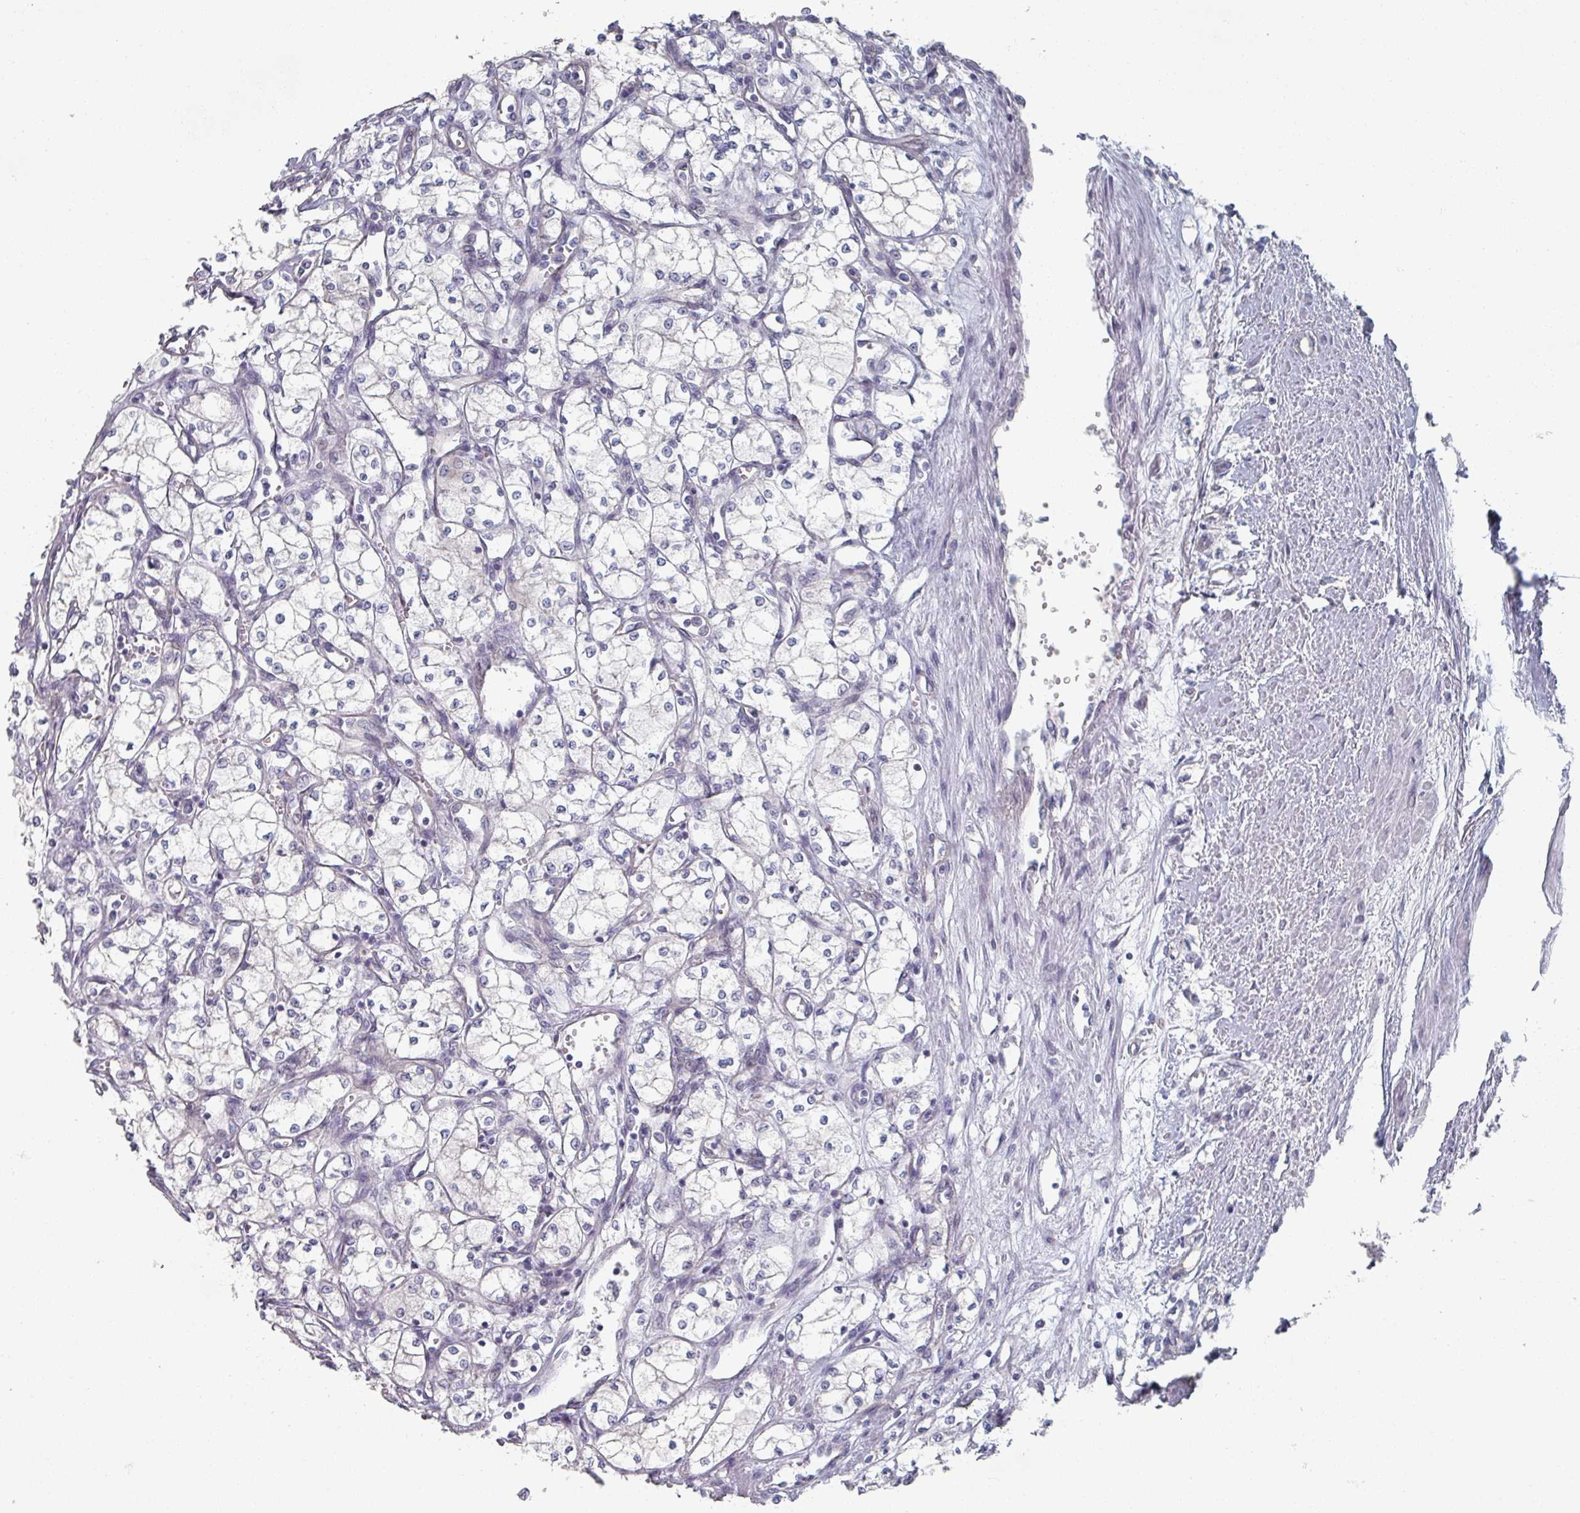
{"staining": {"intensity": "negative", "quantity": "none", "location": "none"}, "tissue": "renal cancer", "cell_type": "Tumor cells", "image_type": "cancer", "snomed": [{"axis": "morphology", "description": "Adenocarcinoma, NOS"}, {"axis": "topography", "description": "Kidney"}], "caption": "Protein analysis of renal adenocarcinoma shows no significant expression in tumor cells.", "gene": "EFL1", "patient": {"sex": "male", "age": 59}}